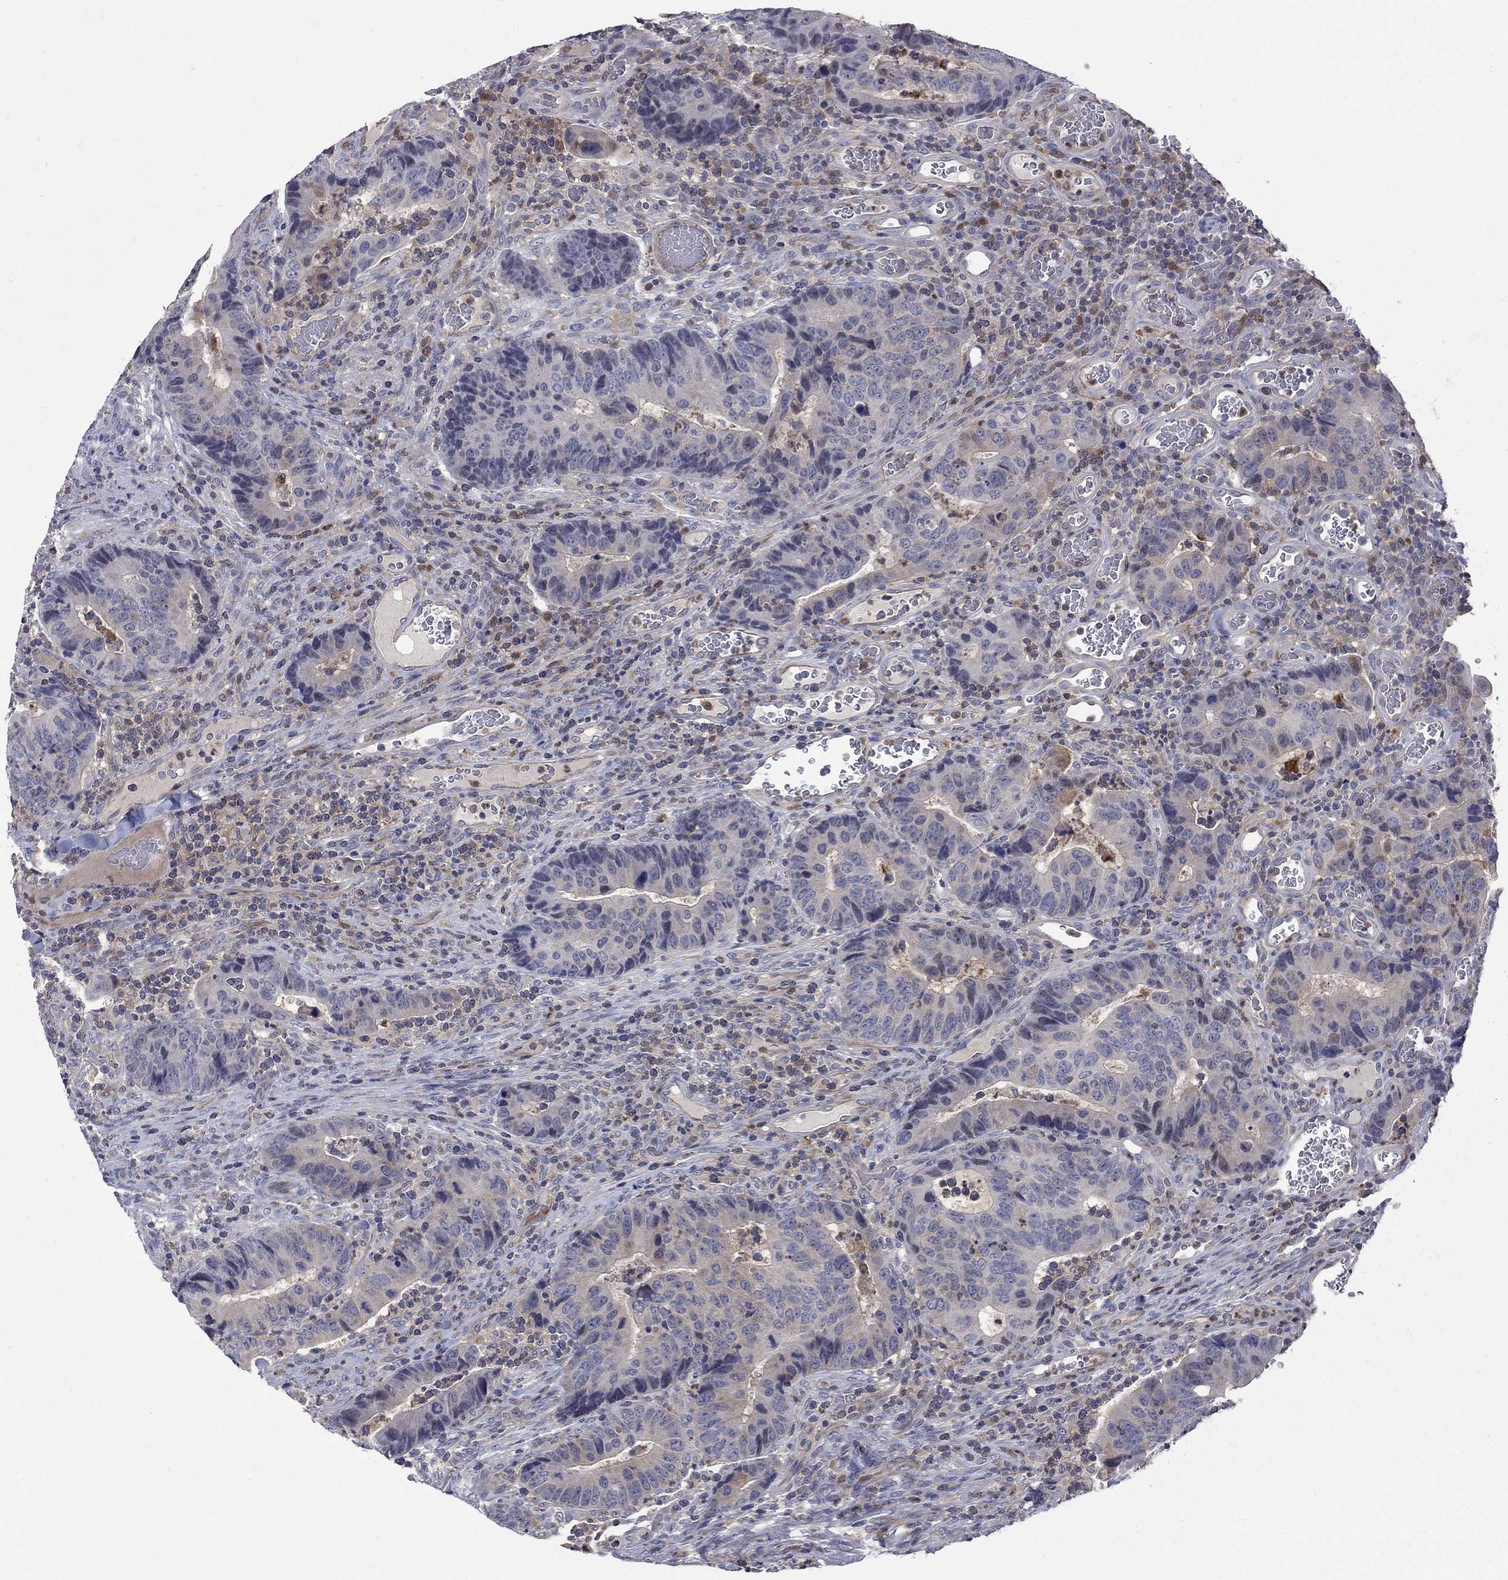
{"staining": {"intensity": "negative", "quantity": "none", "location": "none"}, "tissue": "colorectal cancer", "cell_type": "Tumor cells", "image_type": "cancer", "snomed": [{"axis": "morphology", "description": "Adenocarcinoma, NOS"}, {"axis": "topography", "description": "Colon"}], "caption": "Human colorectal adenocarcinoma stained for a protein using IHC reveals no expression in tumor cells.", "gene": "HKDC1", "patient": {"sex": "female", "age": 56}}